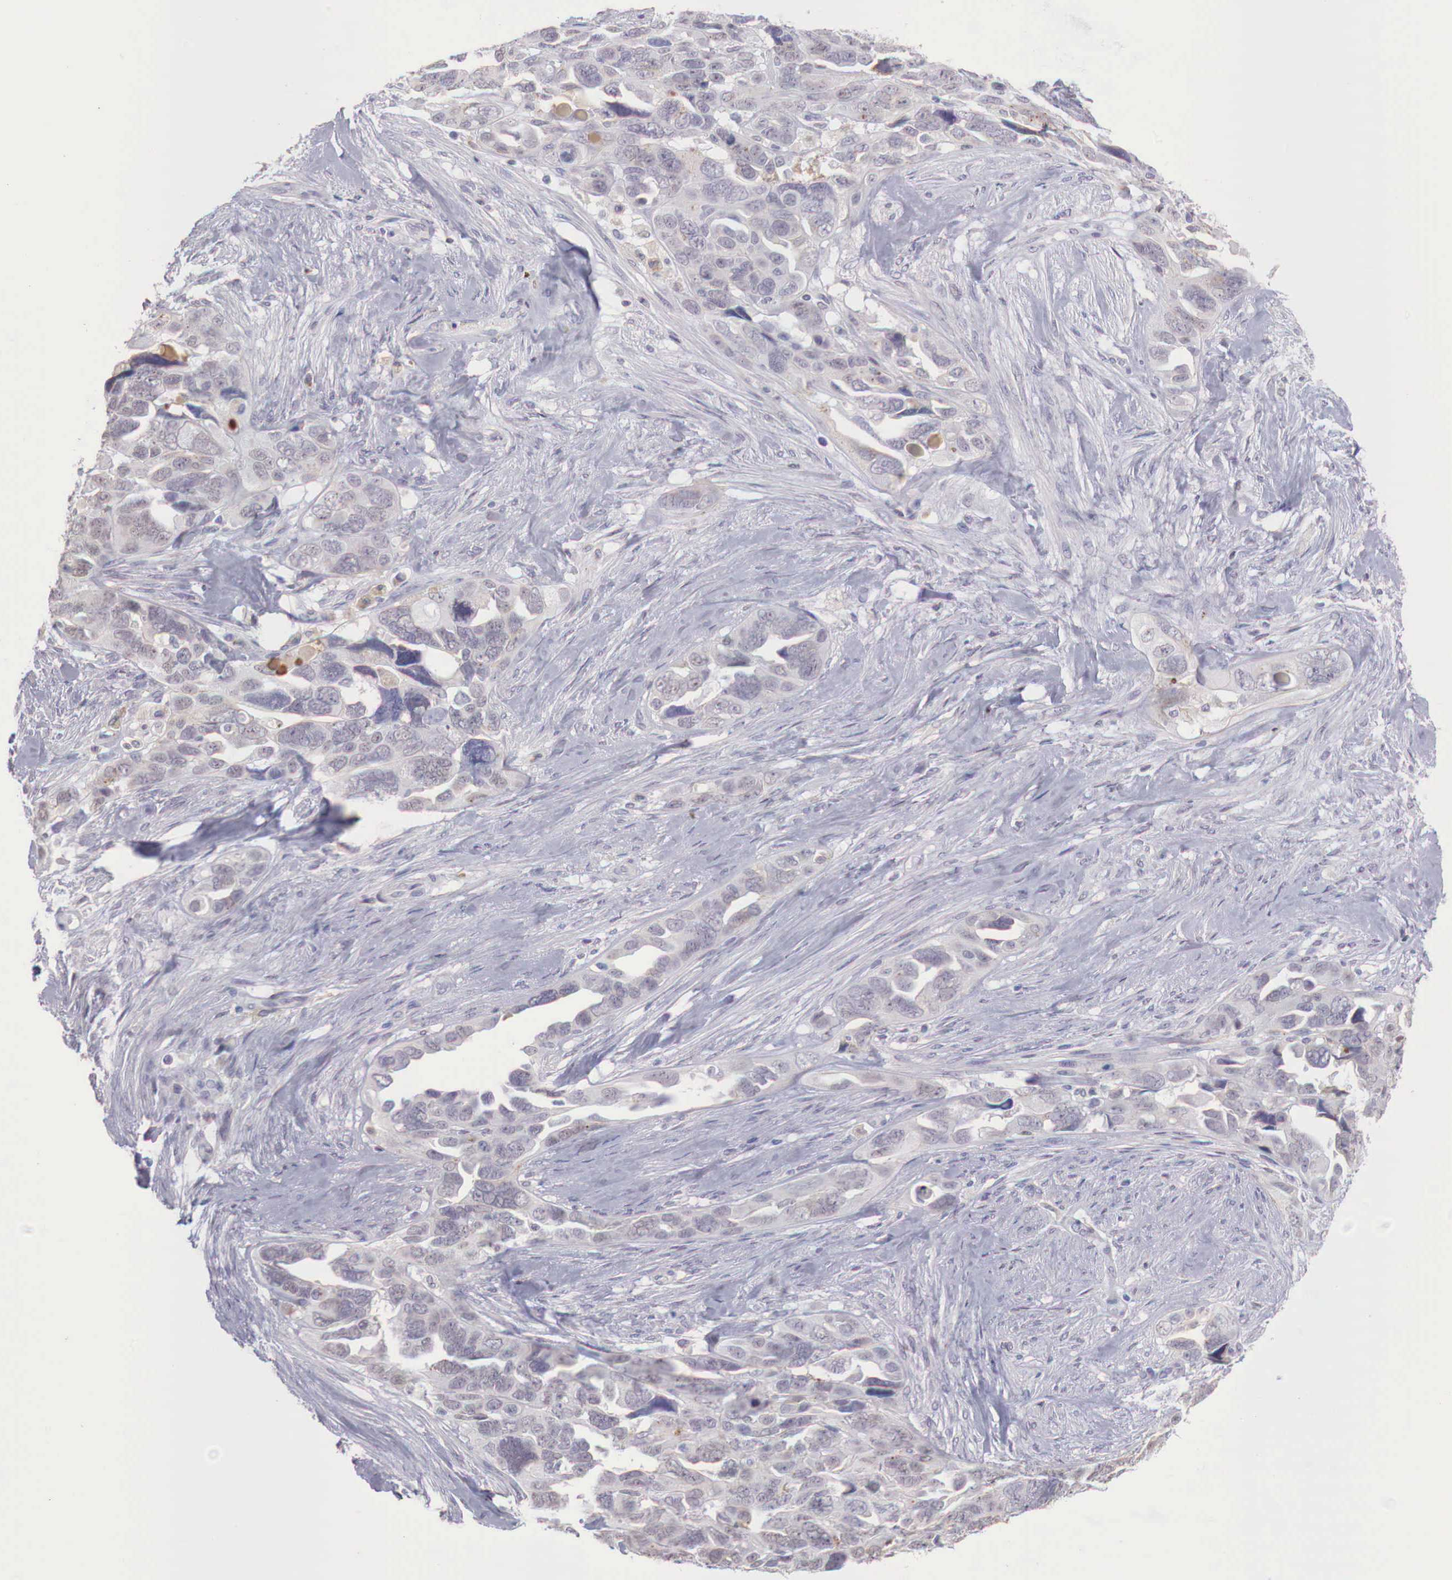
{"staining": {"intensity": "weak", "quantity": "<25%", "location": "cytoplasmic/membranous"}, "tissue": "ovarian cancer", "cell_type": "Tumor cells", "image_type": "cancer", "snomed": [{"axis": "morphology", "description": "Cystadenocarcinoma, serous, NOS"}, {"axis": "topography", "description": "Ovary"}], "caption": "Immunohistochemistry (IHC) of human ovarian serous cystadenocarcinoma exhibits no expression in tumor cells.", "gene": "XPNPEP2", "patient": {"sex": "female", "age": 63}}